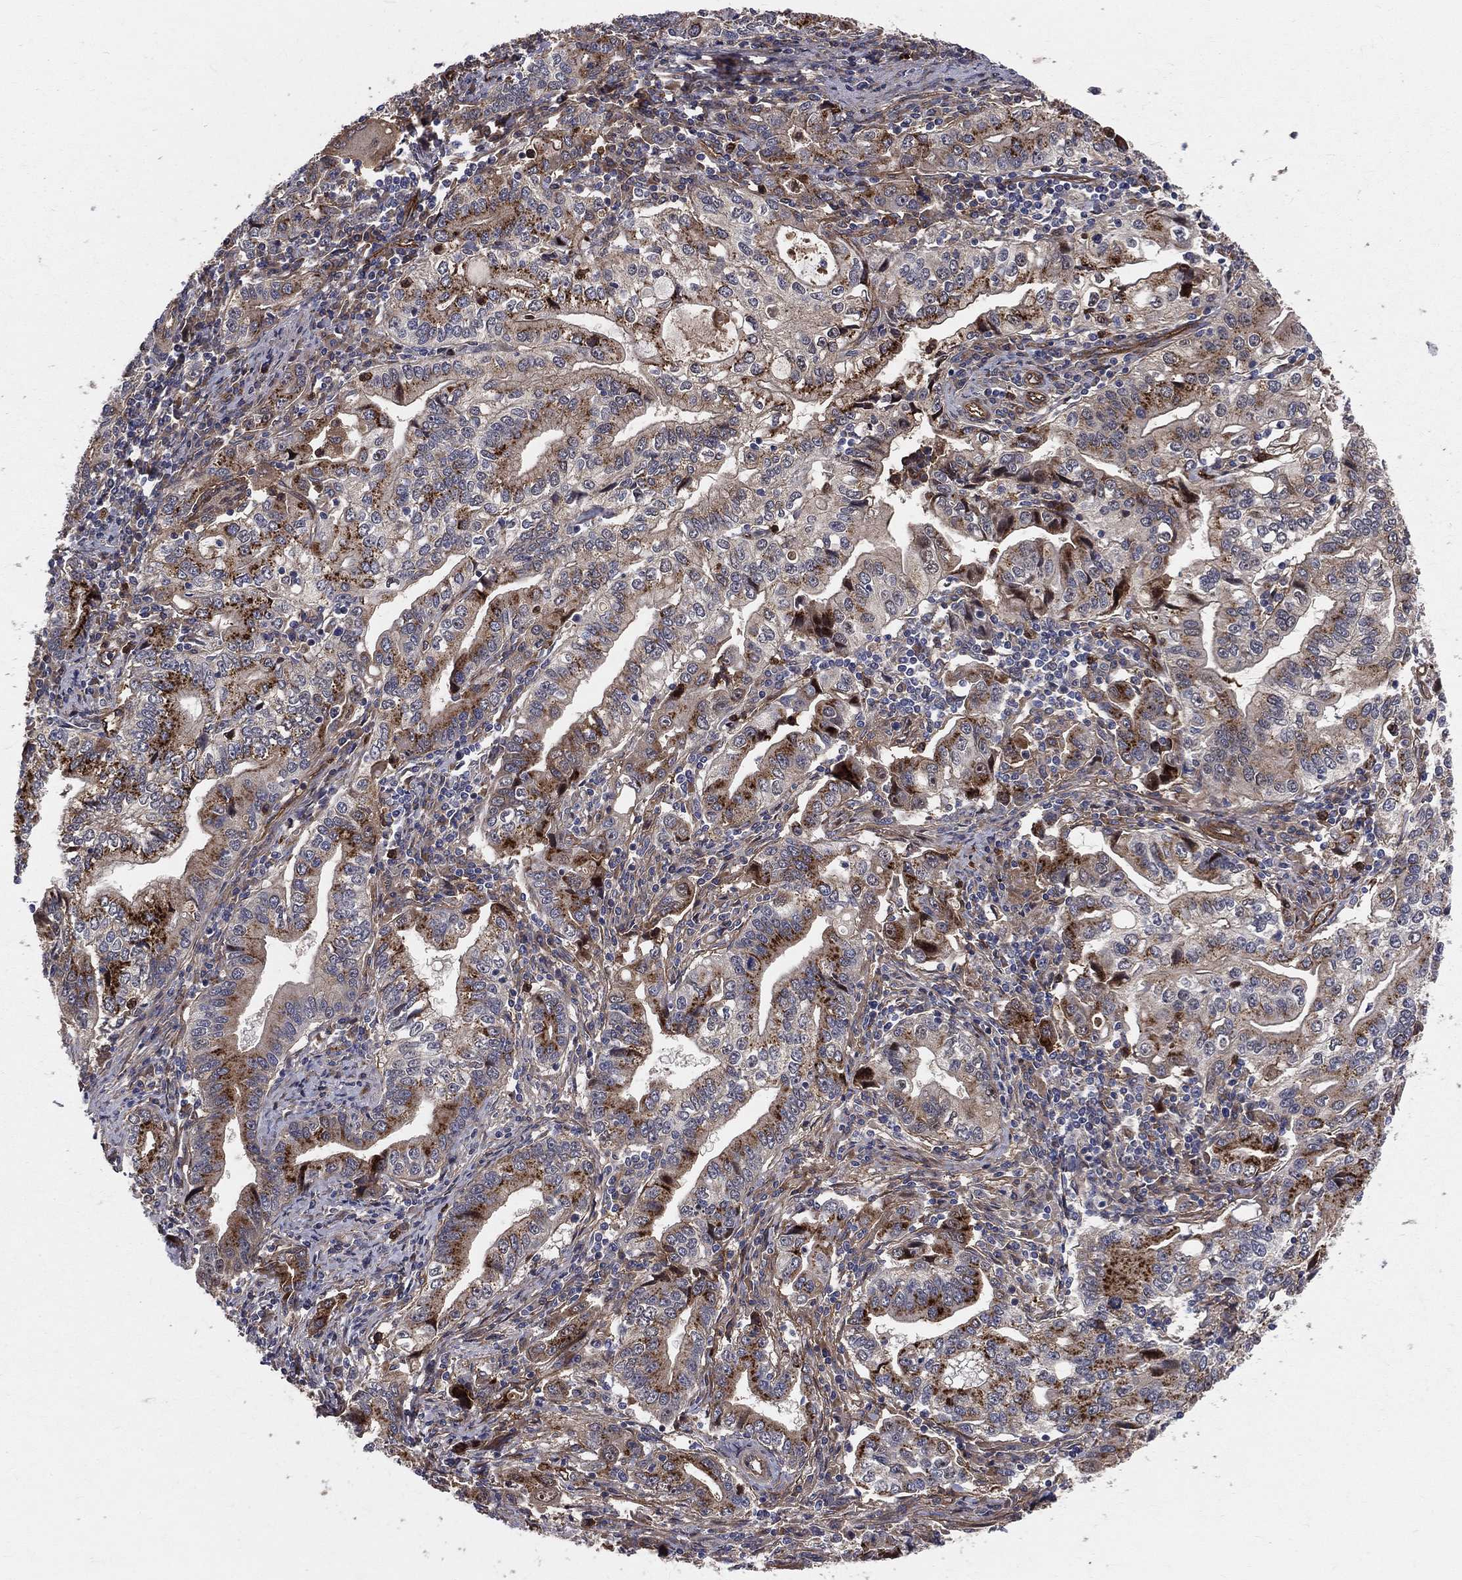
{"staining": {"intensity": "strong", "quantity": "25%-75%", "location": "cytoplasmic/membranous"}, "tissue": "stomach cancer", "cell_type": "Tumor cells", "image_type": "cancer", "snomed": [{"axis": "morphology", "description": "Adenocarcinoma, NOS"}, {"axis": "topography", "description": "Stomach, lower"}], "caption": "Immunohistochemical staining of stomach adenocarcinoma exhibits high levels of strong cytoplasmic/membranous protein expression in about 25%-75% of tumor cells.", "gene": "ENTPD1", "patient": {"sex": "female", "age": 72}}